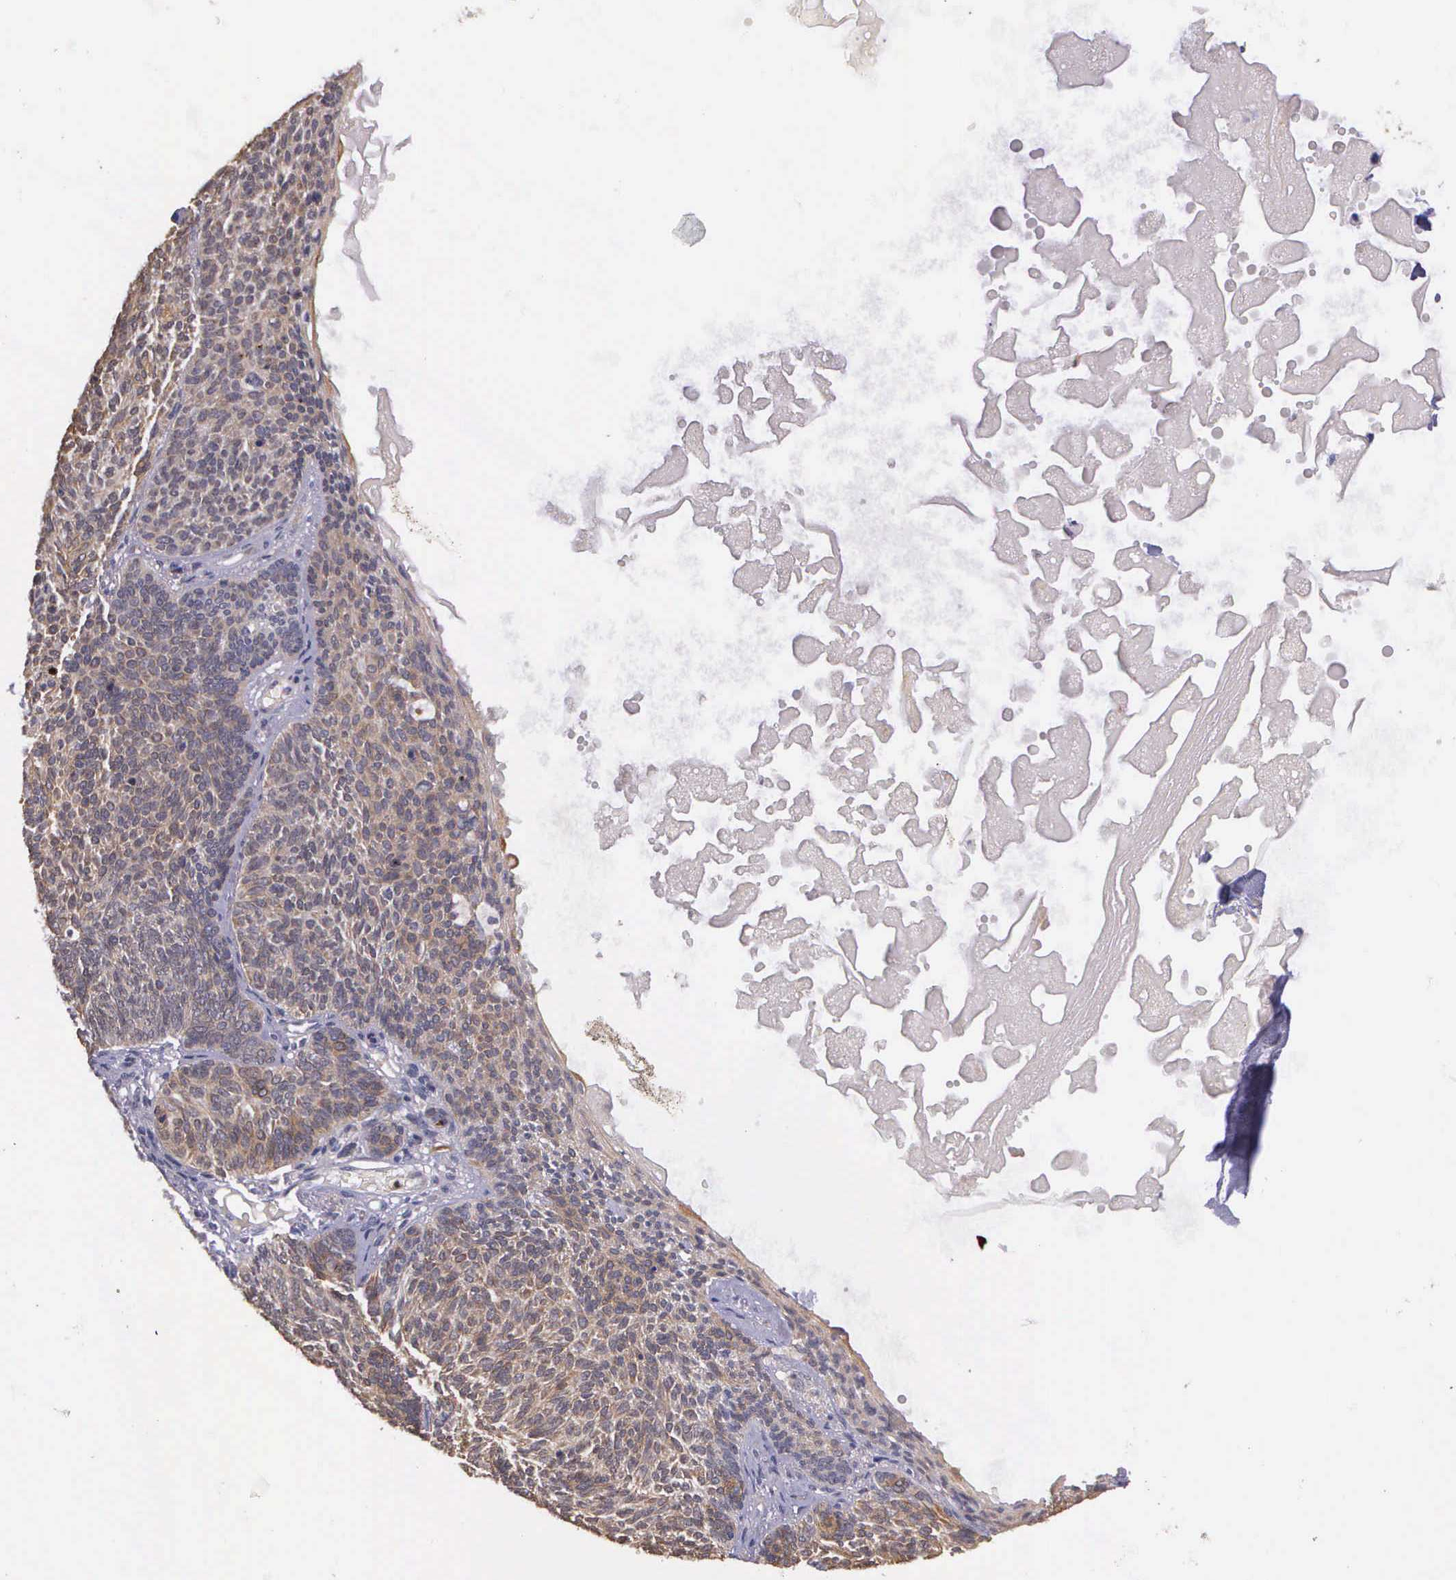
{"staining": {"intensity": "weak", "quantity": ">75%", "location": "cytoplasmic/membranous"}, "tissue": "skin cancer", "cell_type": "Tumor cells", "image_type": "cancer", "snomed": [{"axis": "morphology", "description": "Basal cell carcinoma"}, {"axis": "topography", "description": "Skin"}], "caption": "This micrograph shows immunohistochemistry (IHC) staining of skin basal cell carcinoma, with low weak cytoplasmic/membranous staining in approximately >75% of tumor cells.", "gene": "PRICKLE3", "patient": {"sex": "male", "age": 84}}